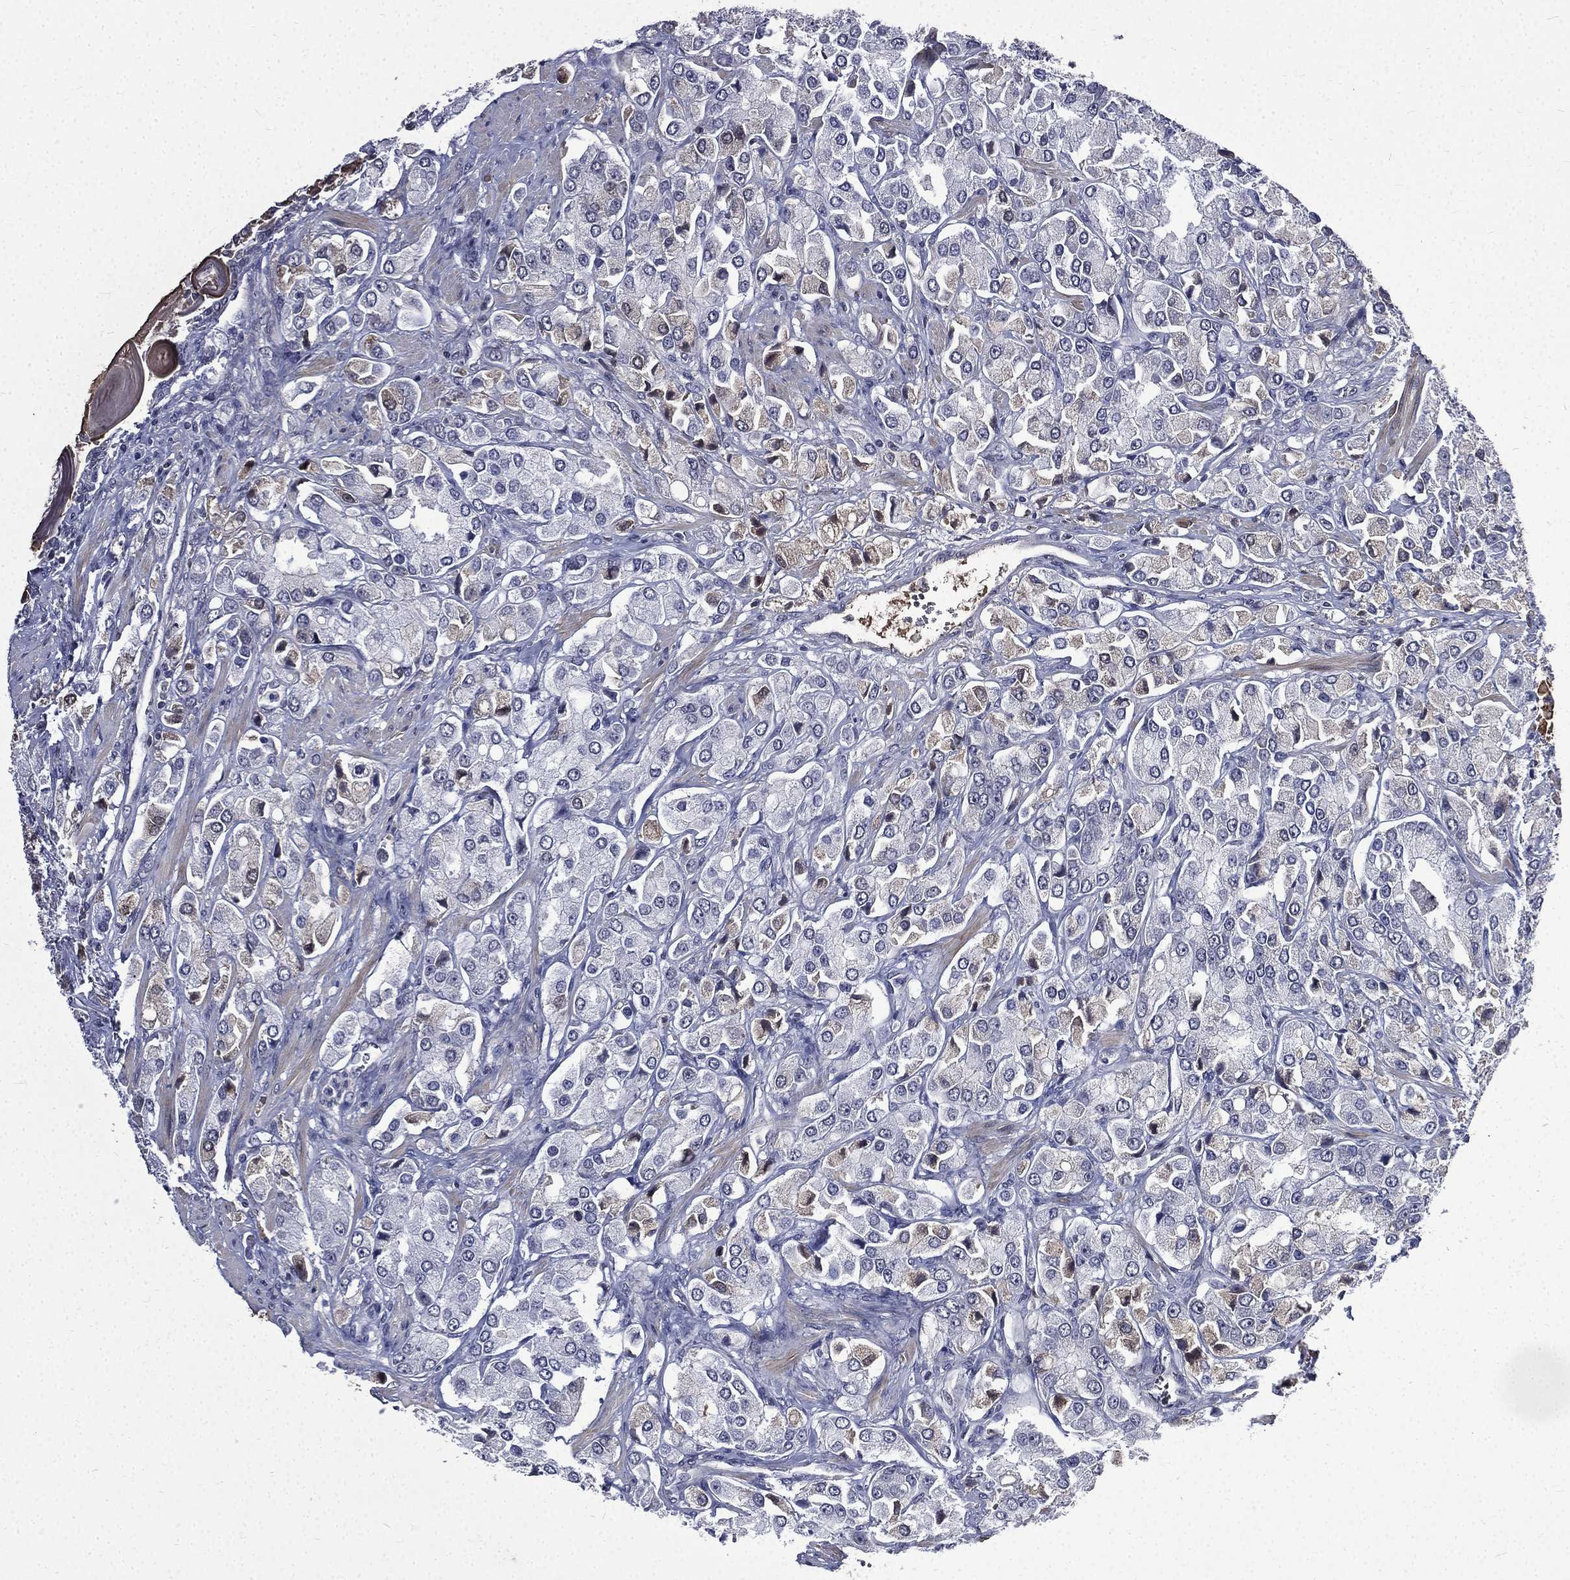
{"staining": {"intensity": "negative", "quantity": "none", "location": "none"}, "tissue": "prostate cancer", "cell_type": "Tumor cells", "image_type": "cancer", "snomed": [{"axis": "morphology", "description": "Adenocarcinoma, NOS"}, {"axis": "topography", "description": "Prostate and seminal vesicle, NOS"}, {"axis": "topography", "description": "Prostate"}], "caption": "Tumor cells show no significant expression in prostate cancer.", "gene": "FGG", "patient": {"sex": "male", "age": 64}}